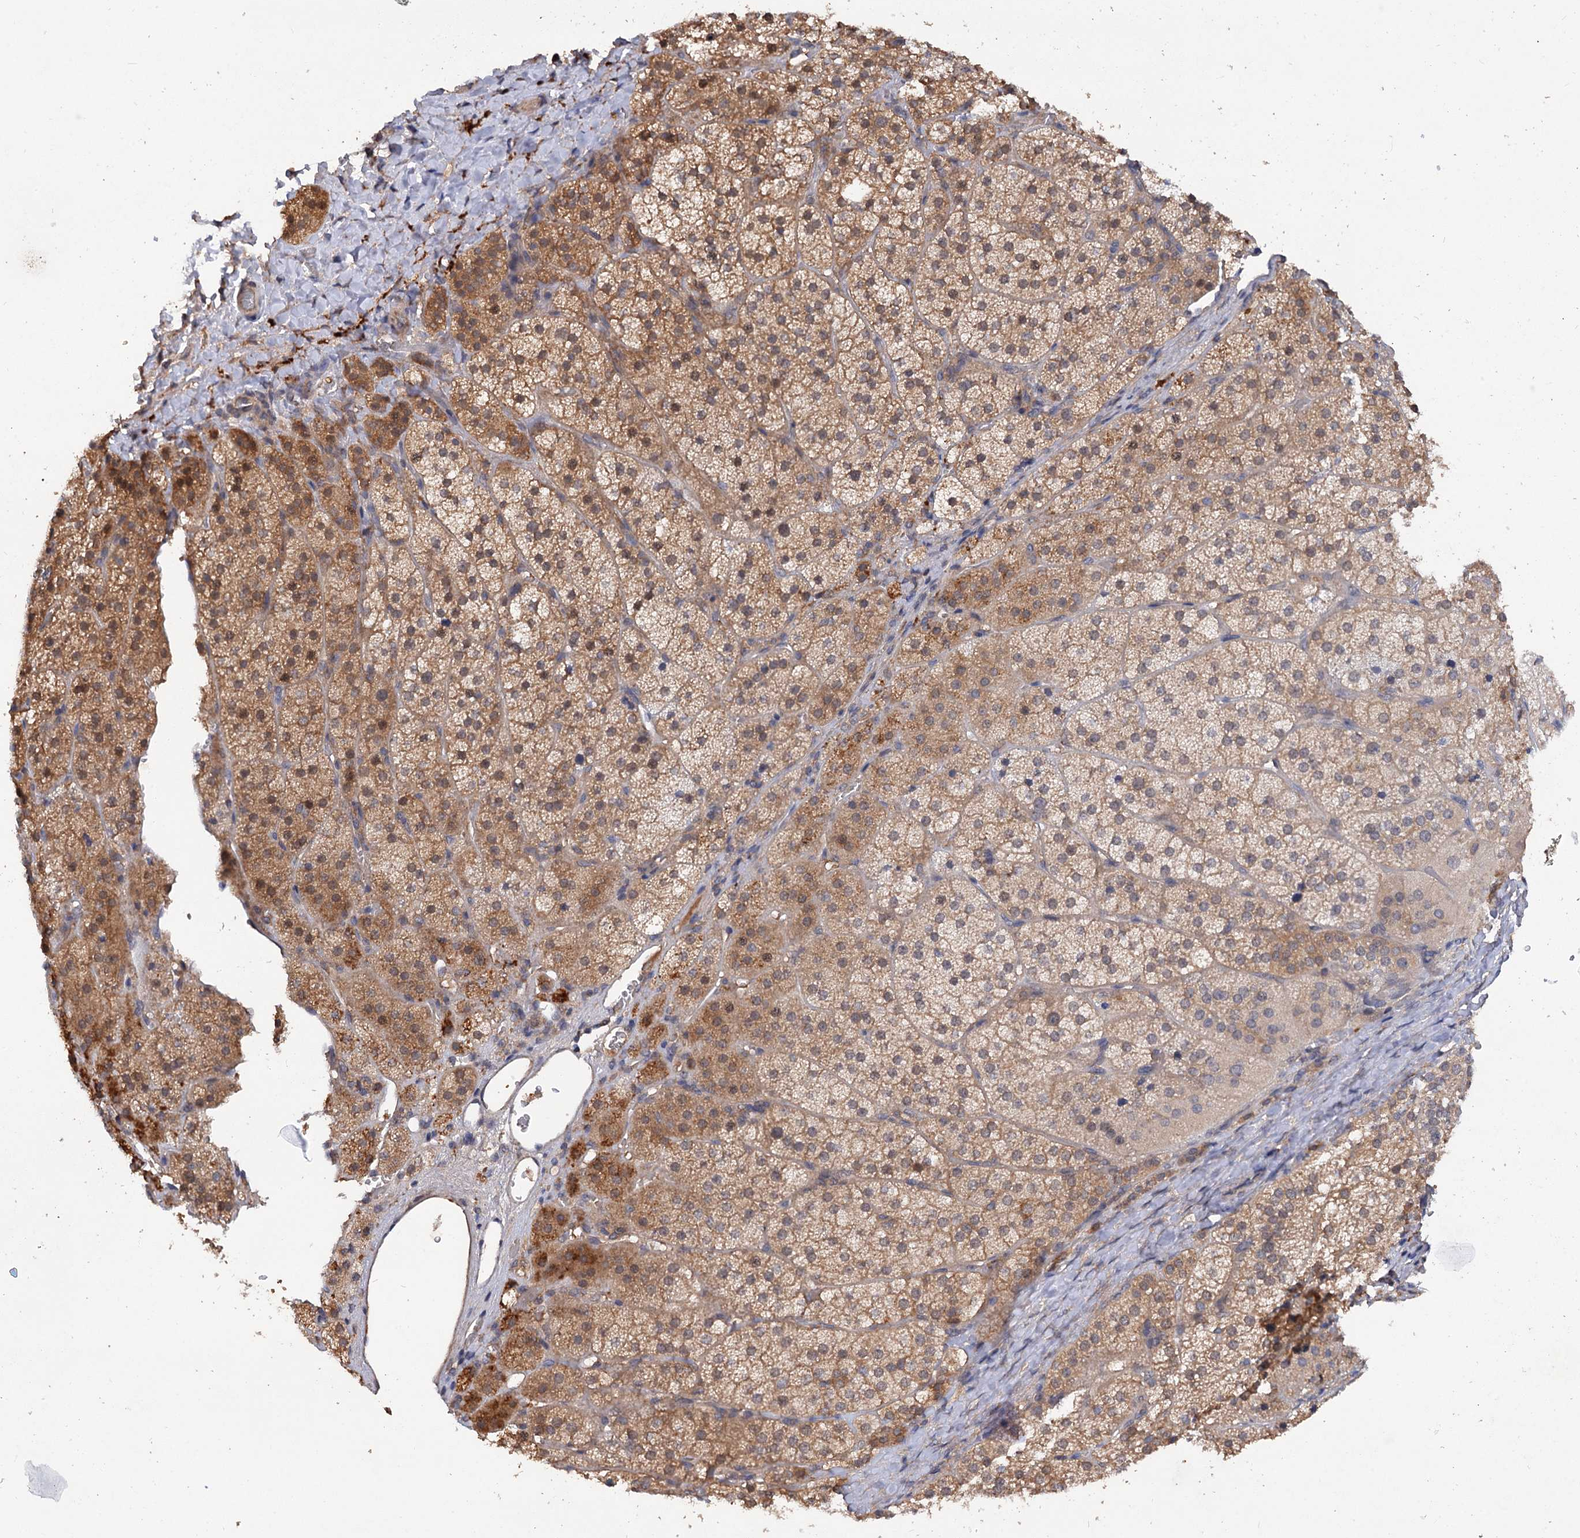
{"staining": {"intensity": "moderate", "quantity": "25%-75%", "location": "cytoplasmic/membranous"}, "tissue": "adrenal gland", "cell_type": "Glandular cells", "image_type": "normal", "snomed": [{"axis": "morphology", "description": "Normal tissue, NOS"}, {"axis": "topography", "description": "Adrenal gland"}], "caption": "Adrenal gland stained with immunohistochemistry exhibits moderate cytoplasmic/membranous positivity in about 25%-75% of glandular cells.", "gene": "NUDCD2", "patient": {"sex": "female", "age": 44}}